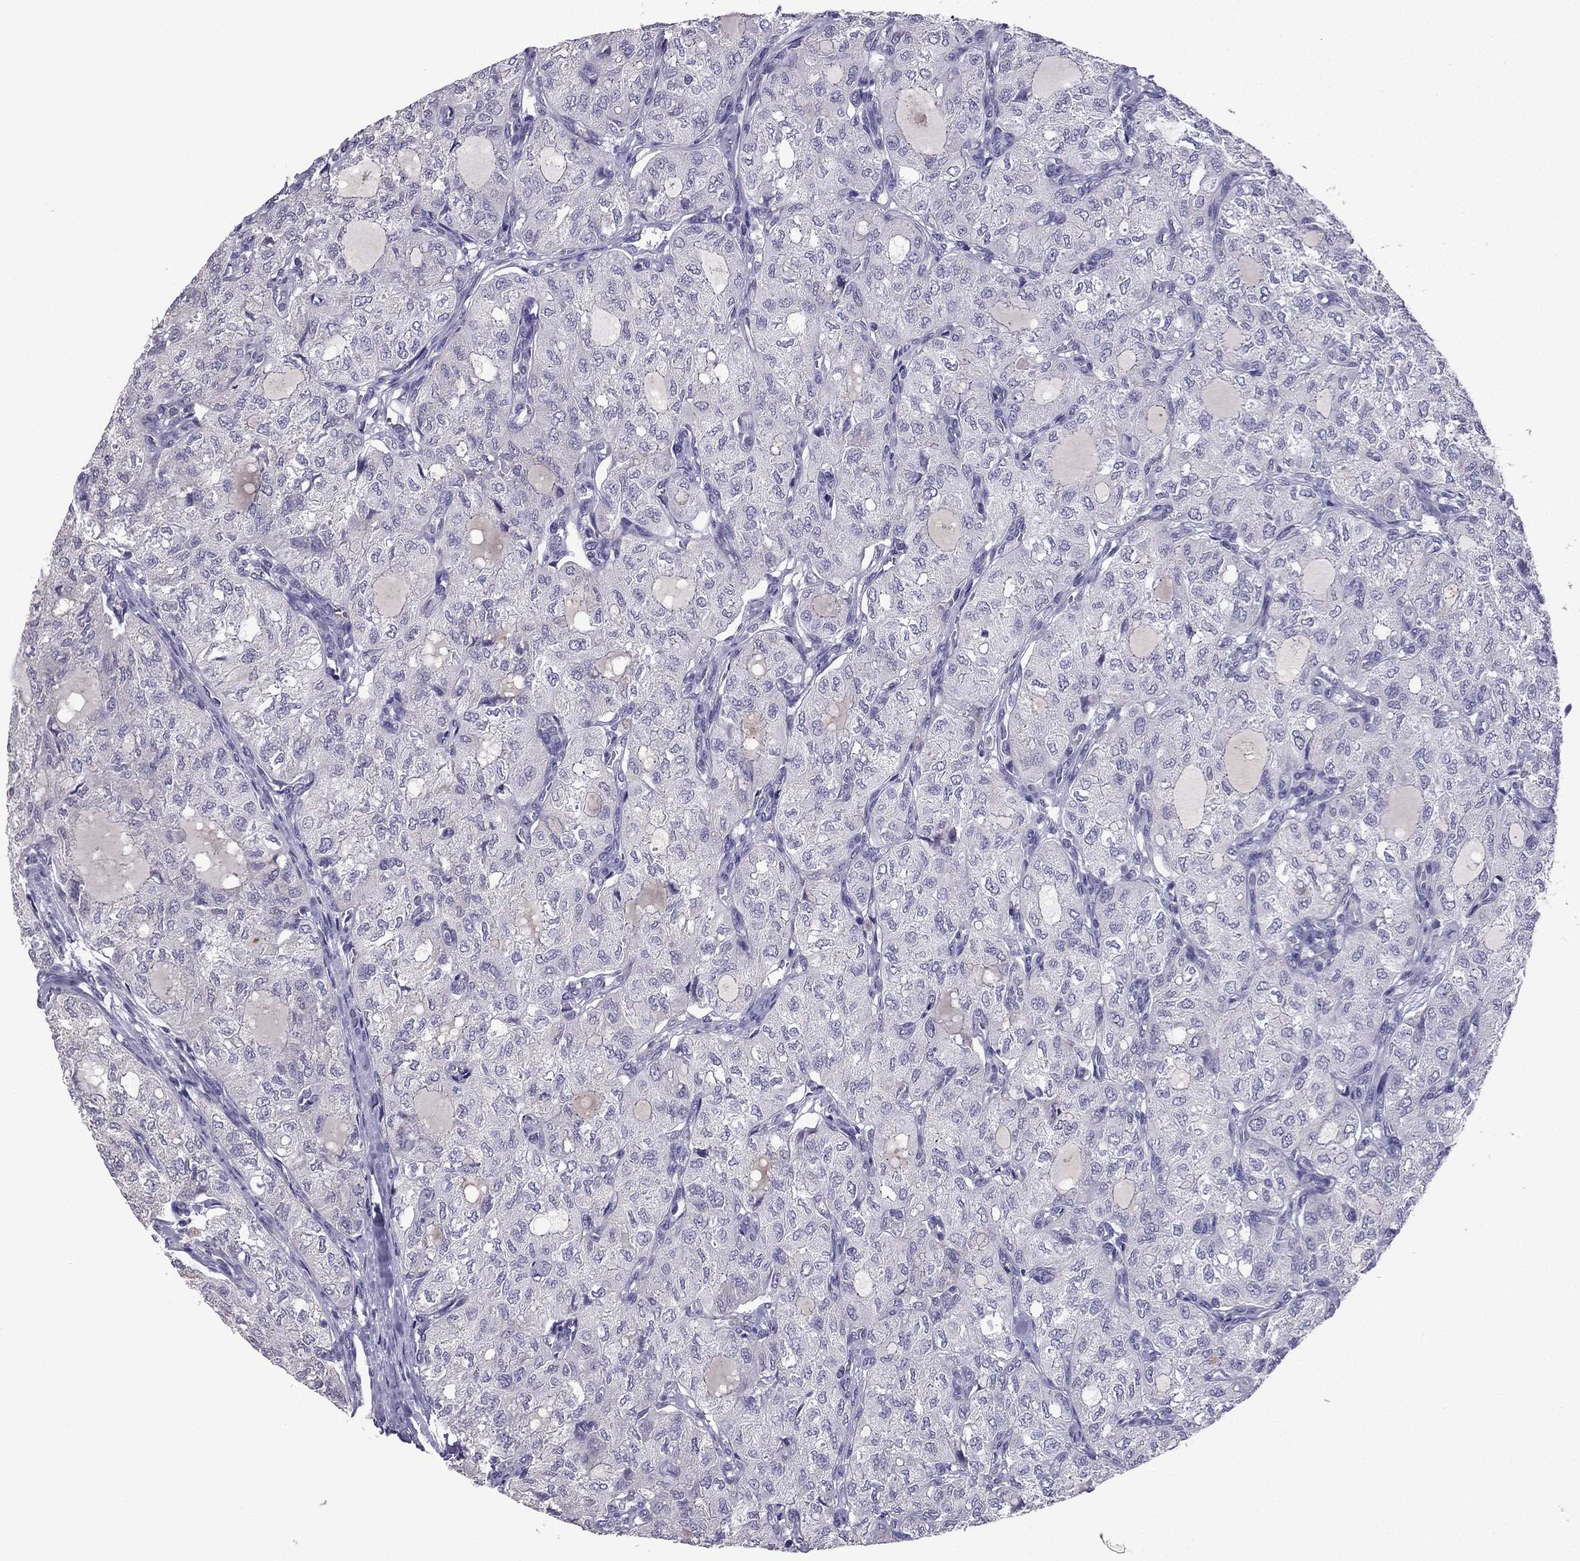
{"staining": {"intensity": "negative", "quantity": "none", "location": "none"}, "tissue": "thyroid cancer", "cell_type": "Tumor cells", "image_type": "cancer", "snomed": [{"axis": "morphology", "description": "Follicular adenoma carcinoma, NOS"}, {"axis": "topography", "description": "Thyroid gland"}], "caption": "IHC image of neoplastic tissue: human thyroid follicular adenoma carcinoma stained with DAB (3,3'-diaminobenzidine) demonstrates no significant protein positivity in tumor cells.", "gene": "SCG5", "patient": {"sex": "male", "age": 75}}